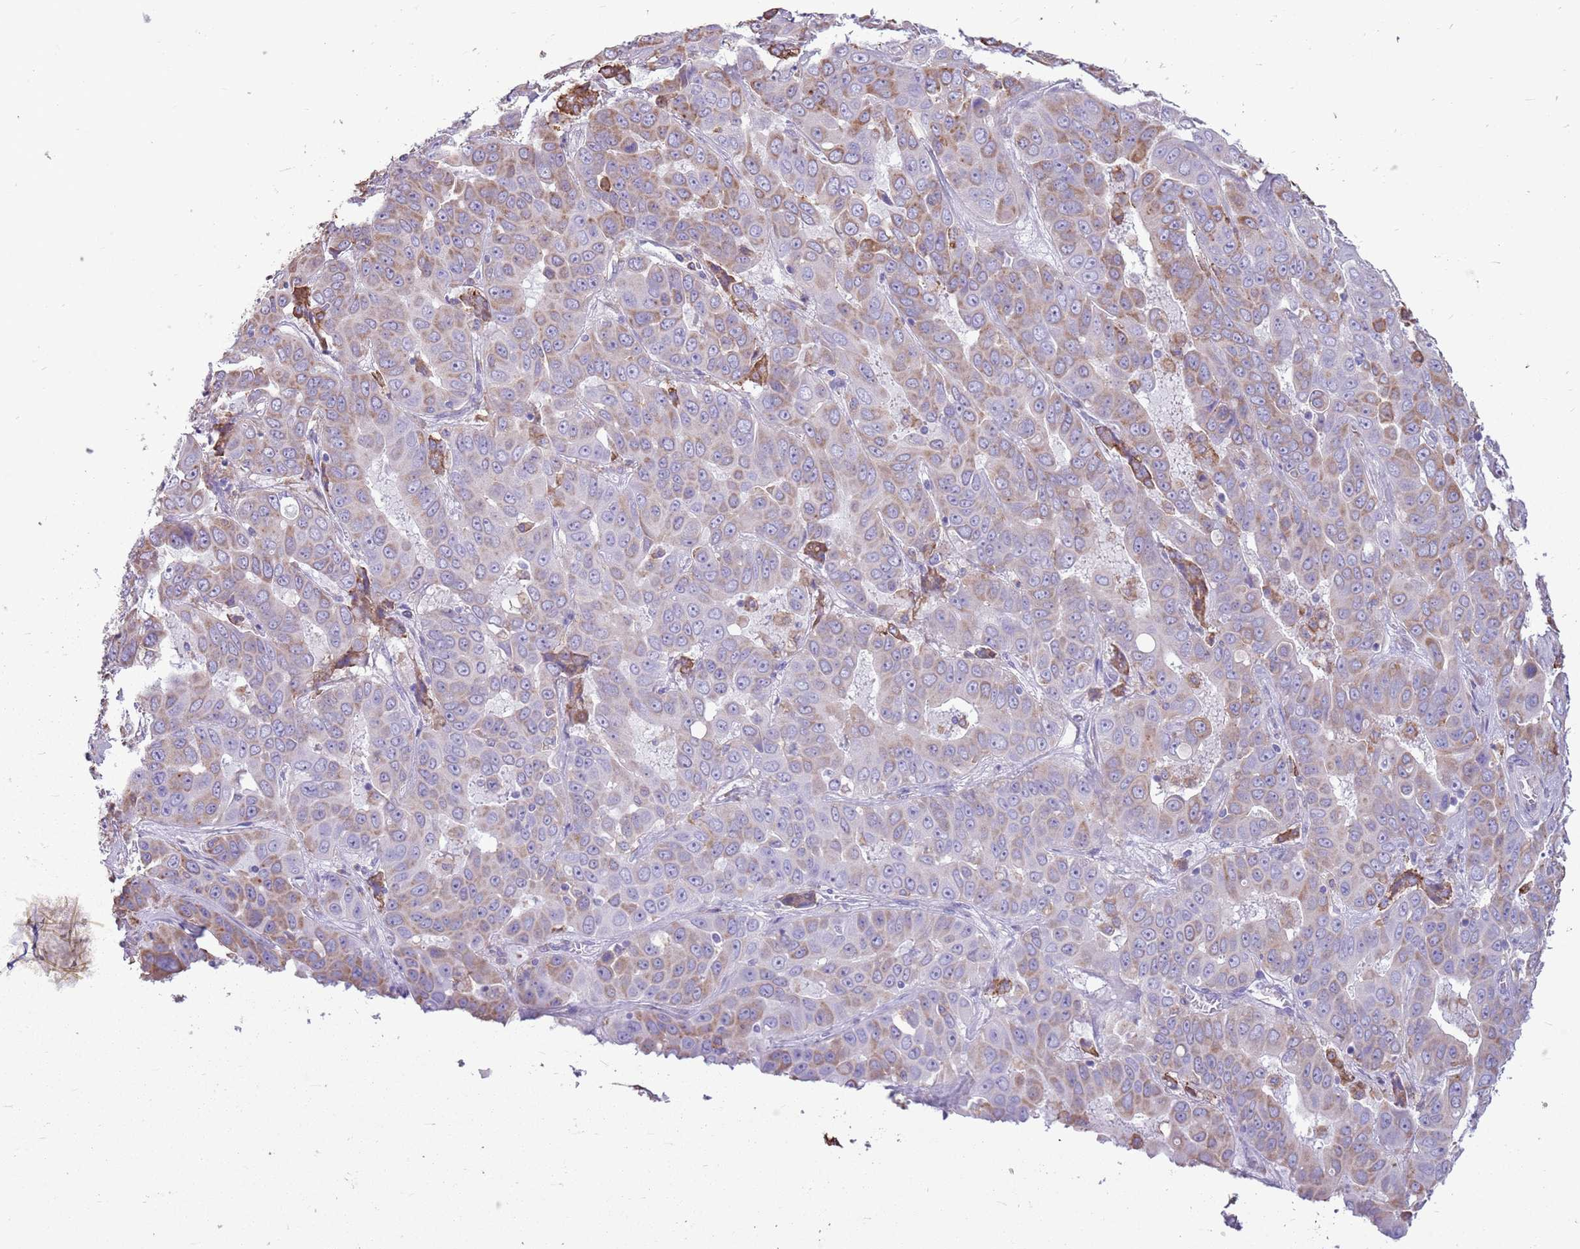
{"staining": {"intensity": "weak", "quantity": "<25%", "location": "cytoplasmic/membranous"}, "tissue": "liver cancer", "cell_type": "Tumor cells", "image_type": "cancer", "snomed": [{"axis": "morphology", "description": "Cholangiocarcinoma"}, {"axis": "topography", "description": "Liver"}], "caption": "Tumor cells show no significant protein staining in liver cancer.", "gene": "KCTD19", "patient": {"sex": "female", "age": 52}}